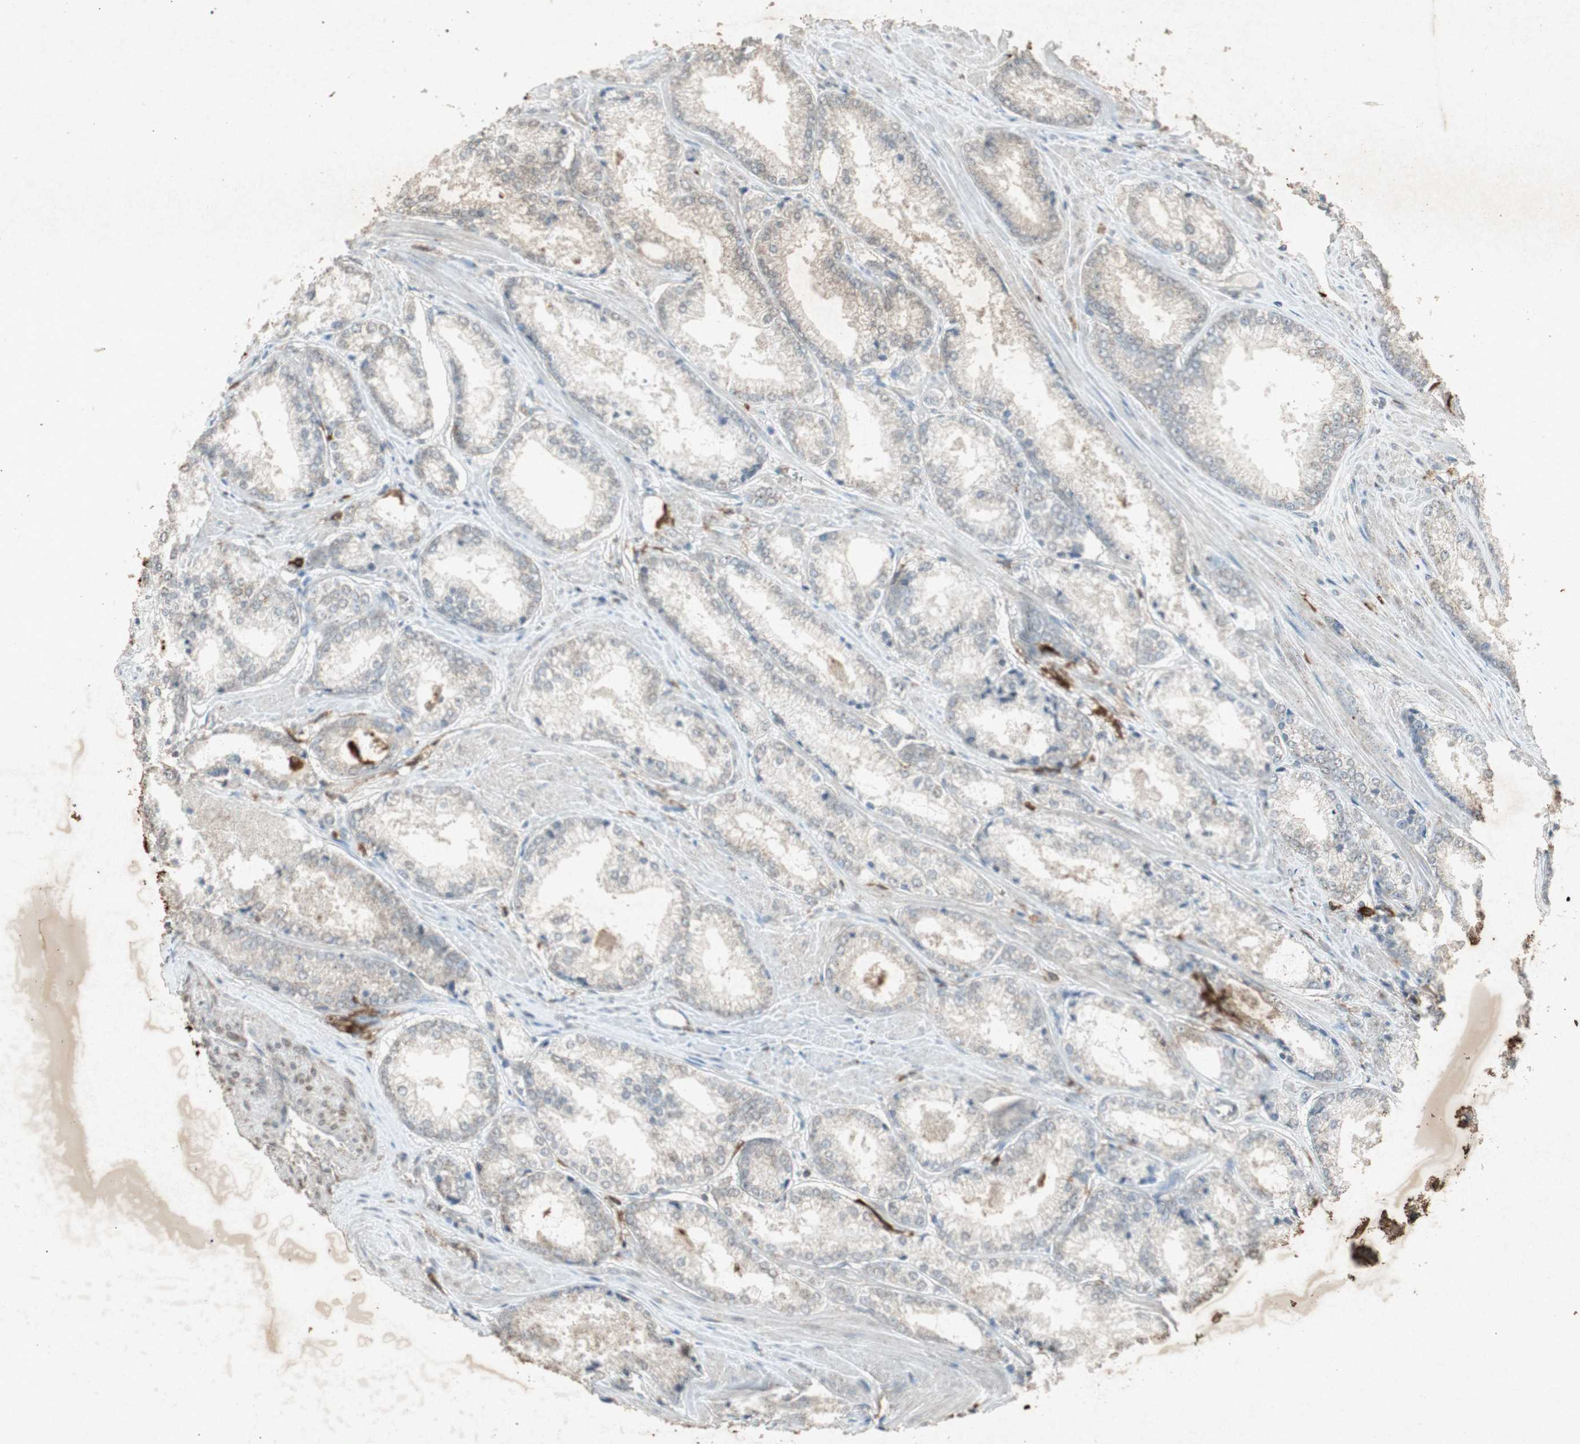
{"staining": {"intensity": "weak", "quantity": "25%-75%", "location": "cytoplasmic/membranous"}, "tissue": "prostate cancer", "cell_type": "Tumor cells", "image_type": "cancer", "snomed": [{"axis": "morphology", "description": "Adenocarcinoma, Low grade"}, {"axis": "topography", "description": "Prostate"}], "caption": "Immunohistochemistry (IHC) of human prostate low-grade adenocarcinoma demonstrates low levels of weak cytoplasmic/membranous positivity in about 25%-75% of tumor cells. (DAB IHC with brightfield microscopy, high magnification).", "gene": "TYROBP", "patient": {"sex": "male", "age": 64}}